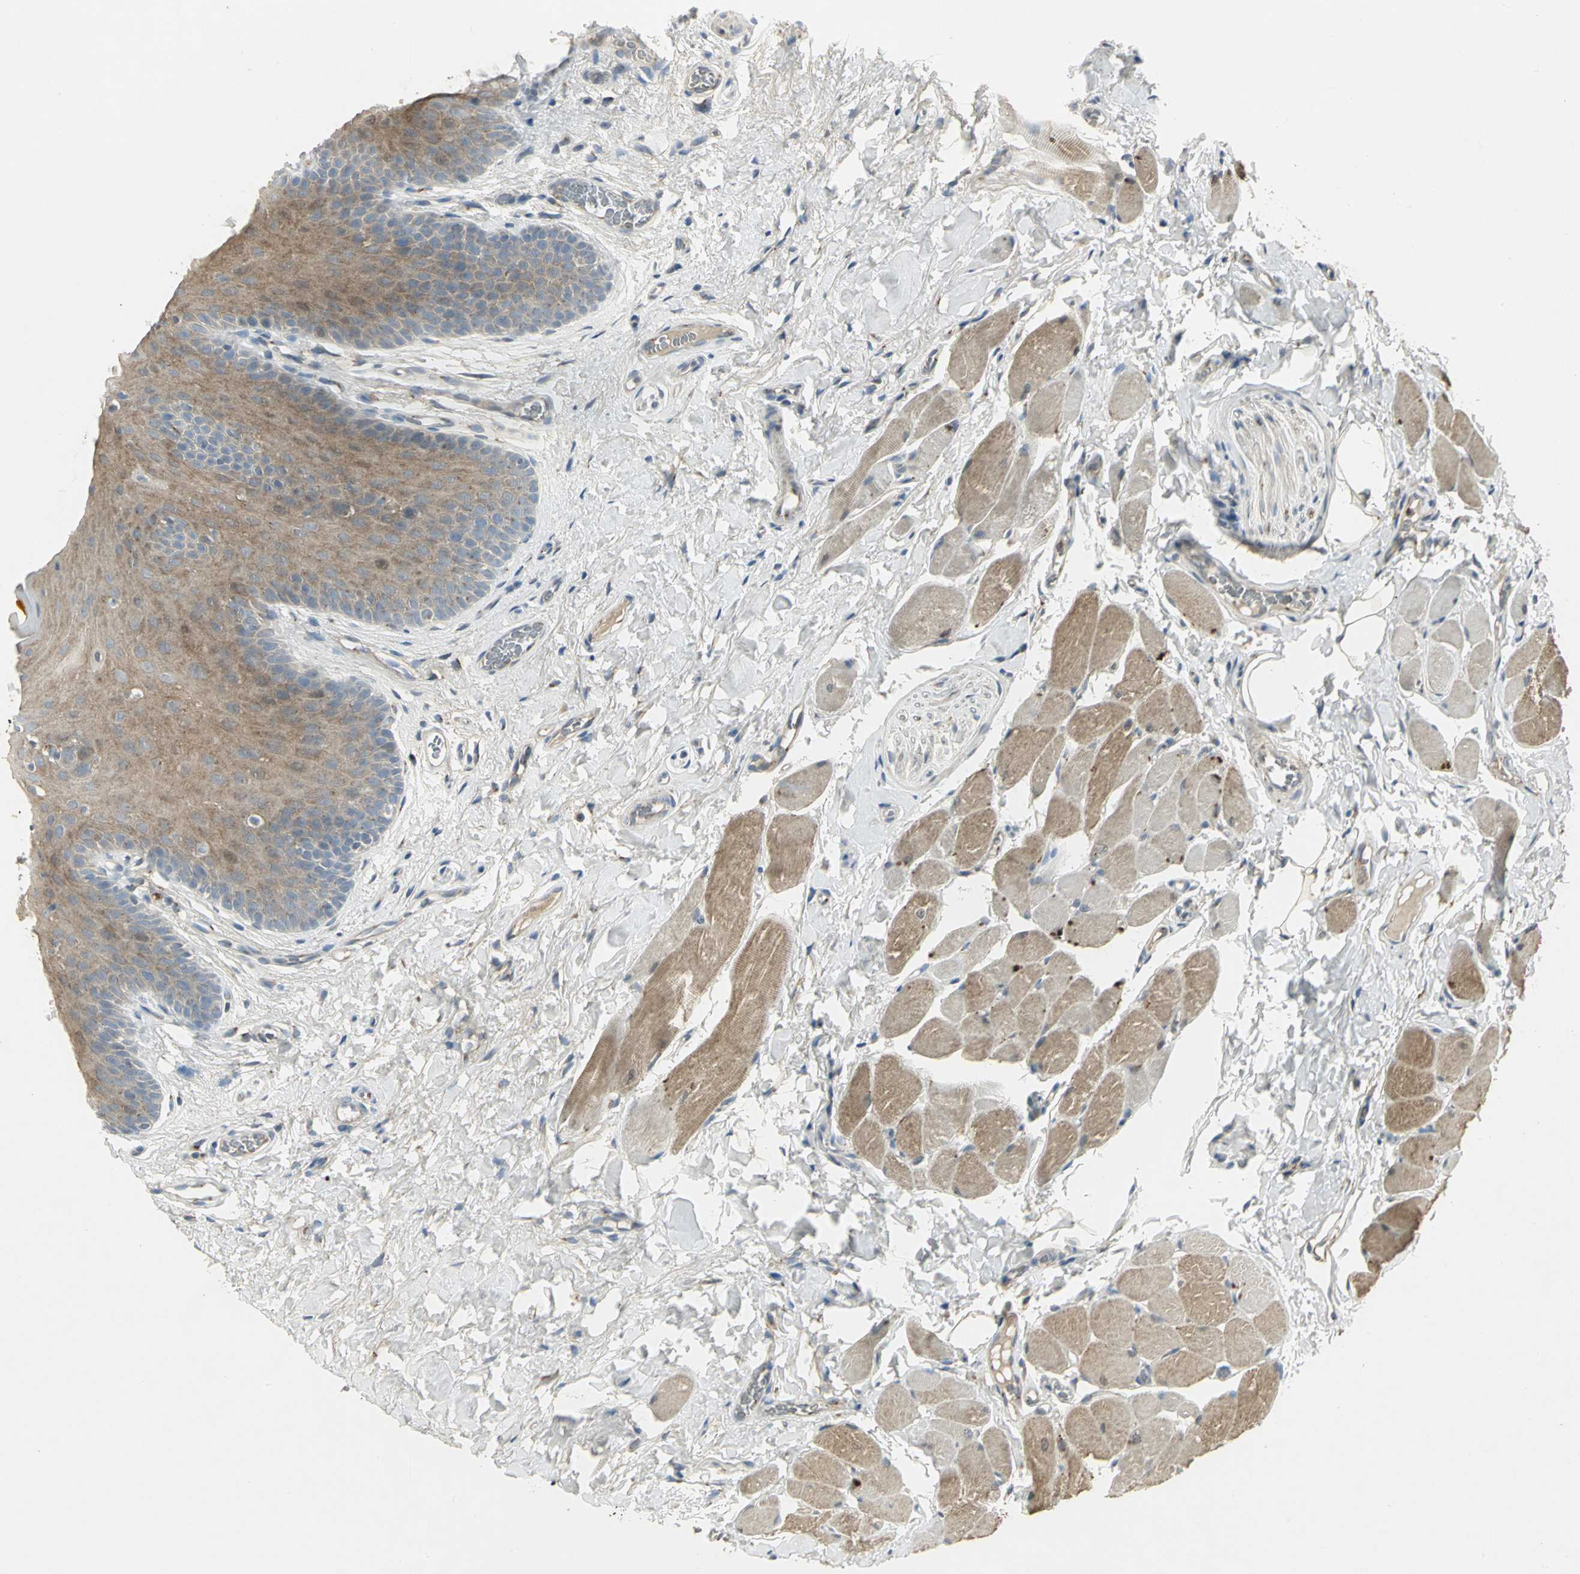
{"staining": {"intensity": "moderate", "quantity": "25%-75%", "location": "cytoplasmic/membranous"}, "tissue": "oral mucosa", "cell_type": "Squamous epithelial cells", "image_type": "normal", "snomed": [{"axis": "morphology", "description": "Normal tissue, NOS"}, {"axis": "topography", "description": "Oral tissue"}], "caption": "Oral mucosa stained with DAB (3,3'-diaminobenzidine) IHC exhibits medium levels of moderate cytoplasmic/membranous expression in about 25%-75% of squamous epithelial cells. The protein of interest is stained brown, and the nuclei are stained in blue (DAB (3,3'-diaminobenzidine) IHC with brightfield microscopy, high magnification).", "gene": "TM9SF2", "patient": {"sex": "male", "age": 54}}